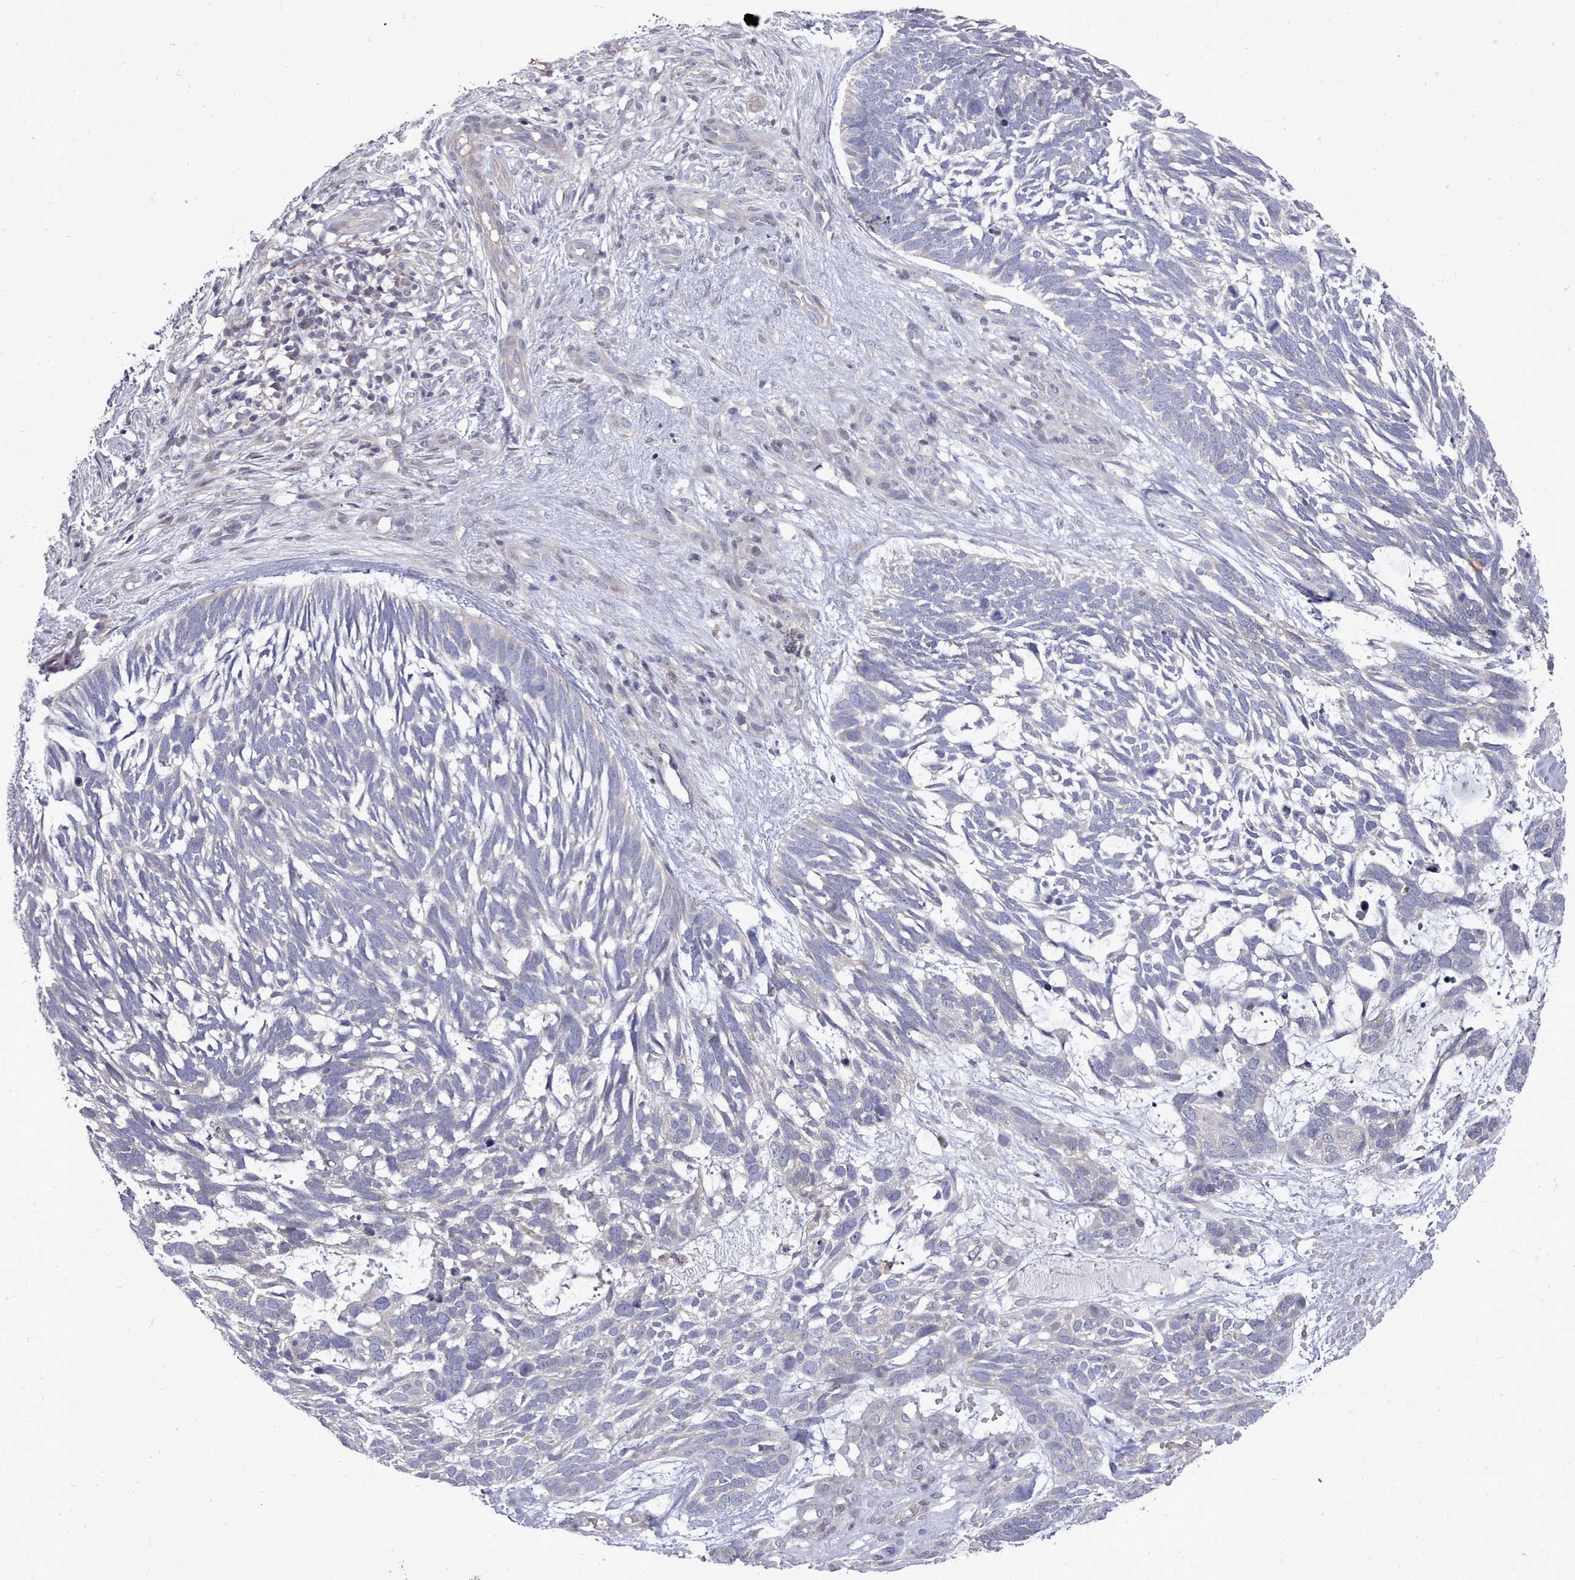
{"staining": {"intensity": "negative", "quantity": "none", "location": "none"}, "tissue": "skin cancer", "cell_type": "Tumor cells", "image_type": "cancer", "snomed": [{"axis": "morphology", "description": "Basal cell carcinoma"}, {"axis": "topography", "description": "Skin"}], "caption": "This is a image of IHC staining of skin cancer, which shows no expression in tumor cells.", "gene": "ACKR3", "patient": {"sex": "male", "age": 88}}